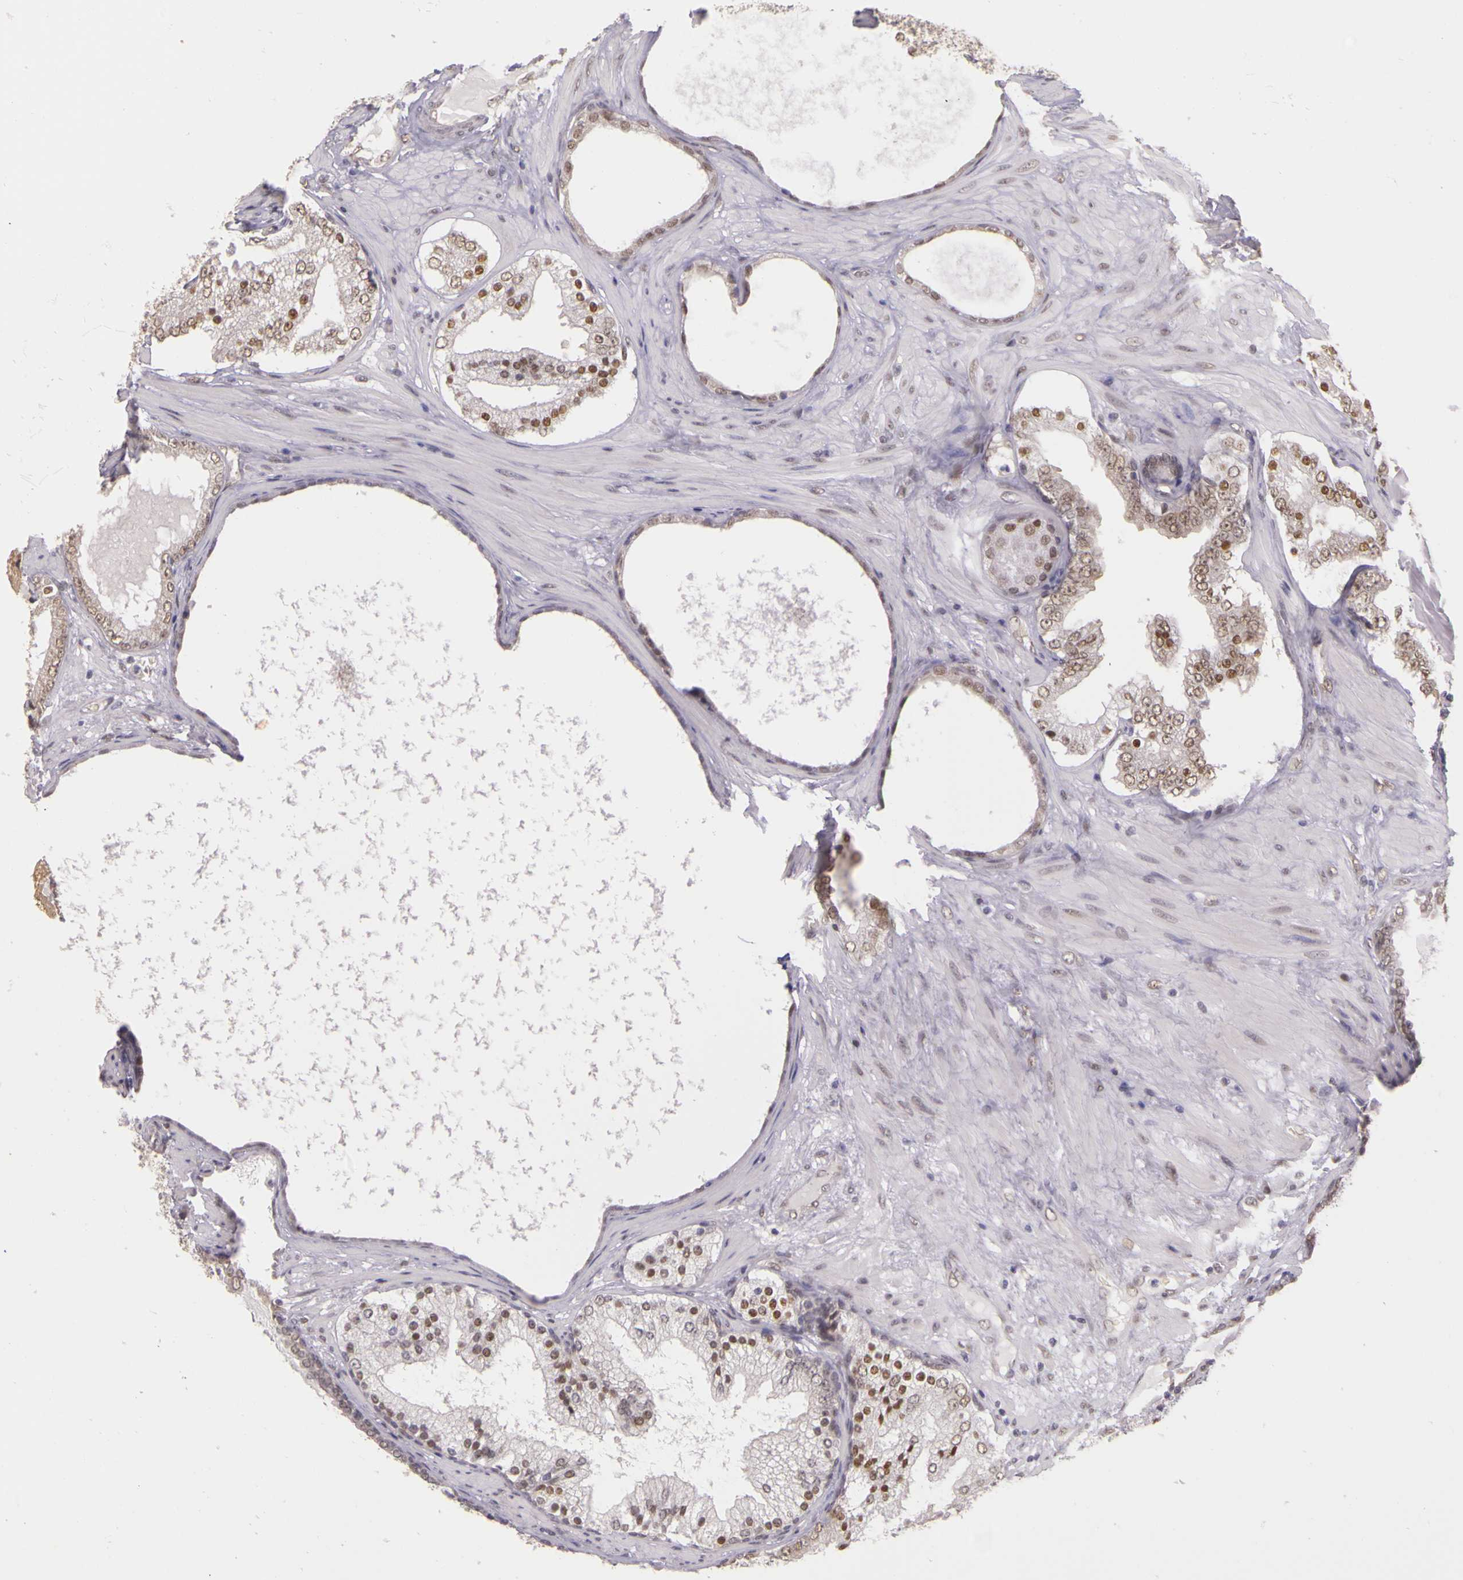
{"staining": {"intensity": "weak", "quantity": ">75%", "location": "cytoplasmic/membranous,nuclear"}, "tissue": "prostate cancer", "cell_type": "Tumor cells", "image_type": "cancer", "snomed": [{"axis": "morphology", "description": "Adenocarcinoma, High grade"}, {"axis": "topography", "description": "Prostate"}], "caption": "A low amount of weak cytoplasmic/membranous and nuclear positivity is seen in about >75% of tumor cells in prostate high-grade adenocarcinoma tissue.", "gene": "WDR13", "patient": {"sex": "male", "age": 68}}